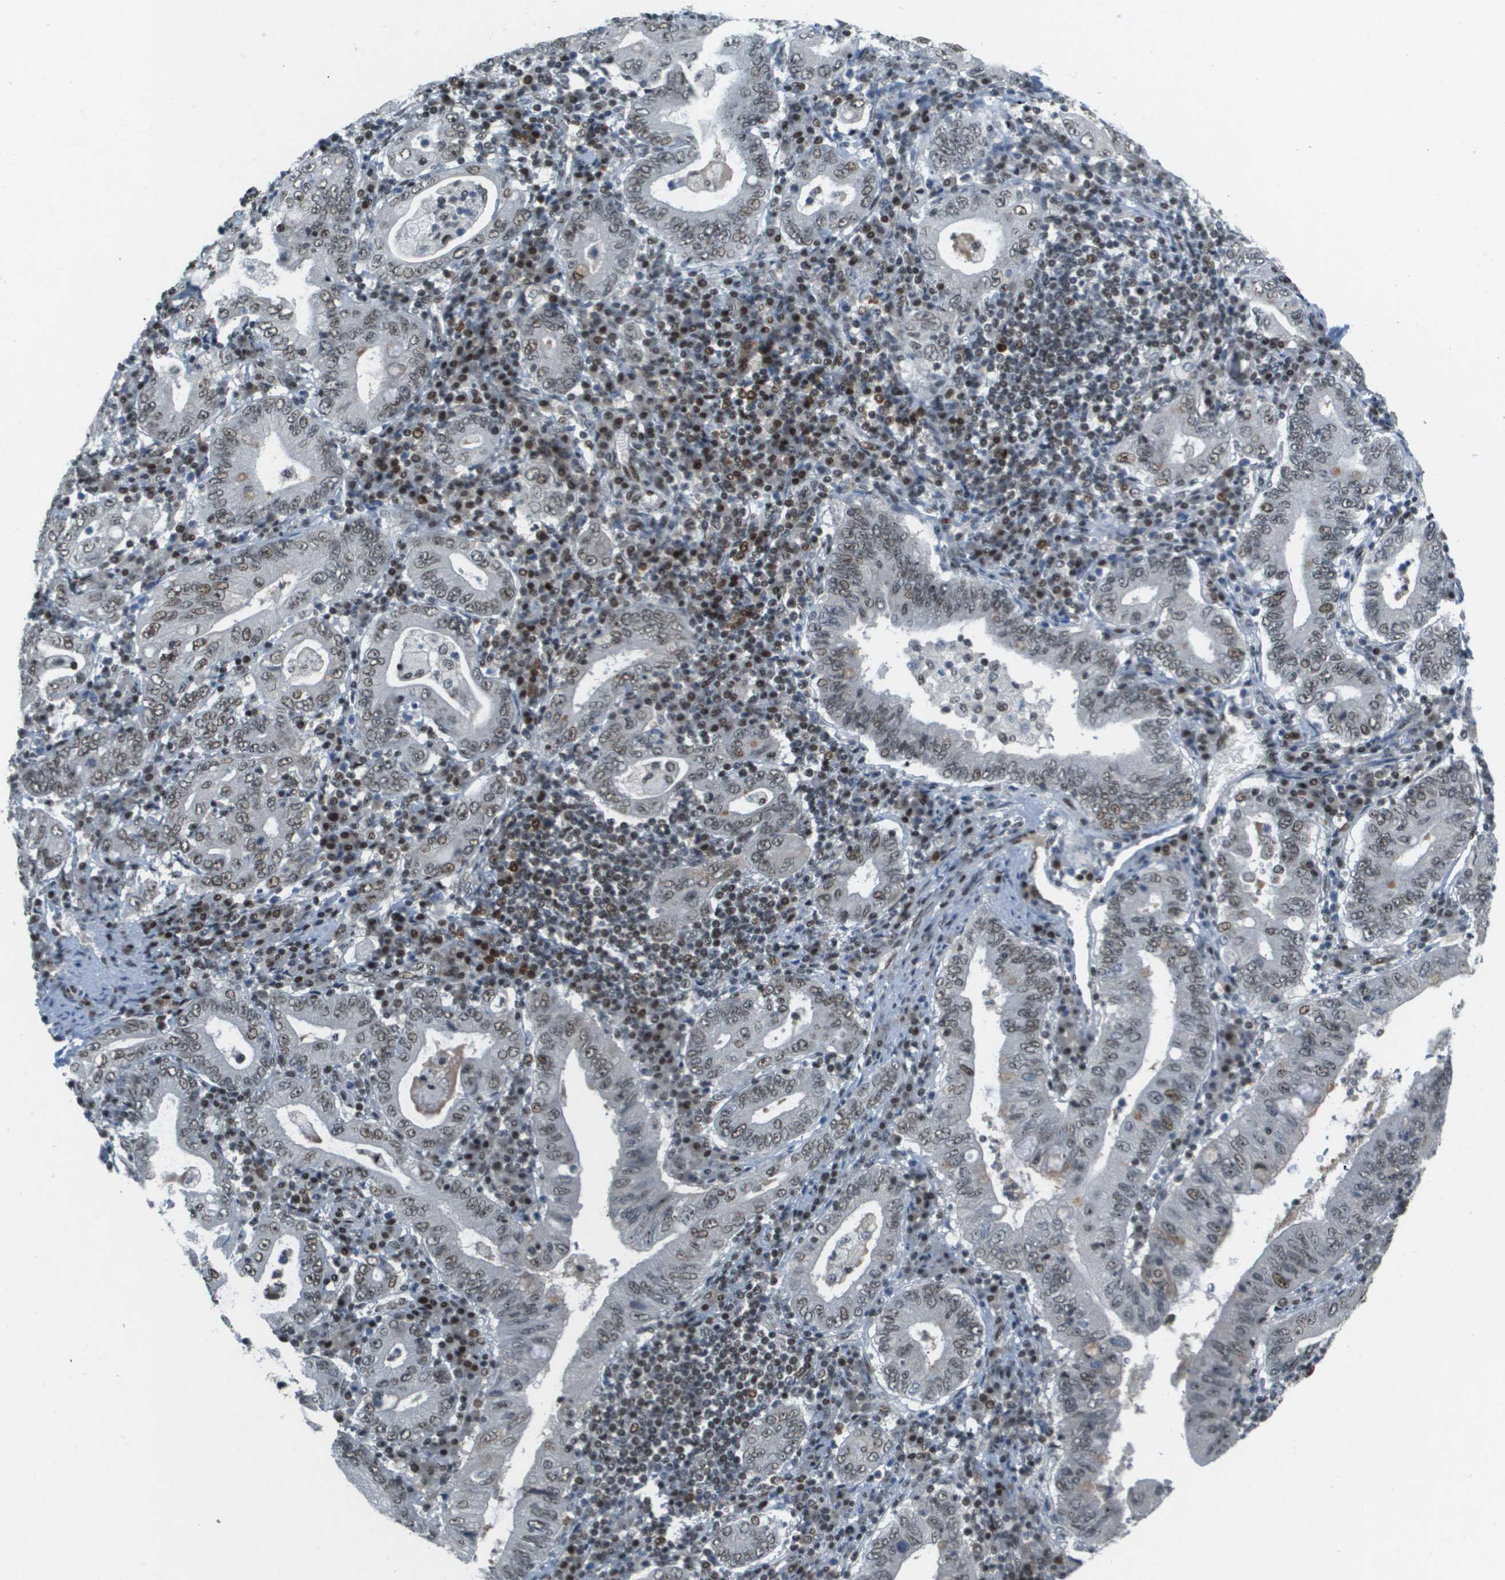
{"staining": {"intensity": "moderate", "quantity": "25%-75%", "location": "nuclear"}, "tissue": "stomach cancer", "cell_type": "Tumor cells", "image_type": "cancer", "snomed": [{"axis": "morphology", "description": "Normal tissue, NOS"}, {"axis": "morphology", "description": "Adenocarcinoma, NOS"}, {"axis": "topography", "description": "Esophagus"}, {"axis": "topography", "description": "Stomach, upper"}, {"axis": "topography", "description": "Peripheral nerve tissue"}], "caption": "This micrograph reveals adenocarcinoma (stomach) stained with IHC to label a protein in brown. The nuclear of tumor cells show moderate positivity for the protein. Nuclei are counter-stained blue.", "gene": "IRF7", "patient": {"sex": "male", "age": 62}}